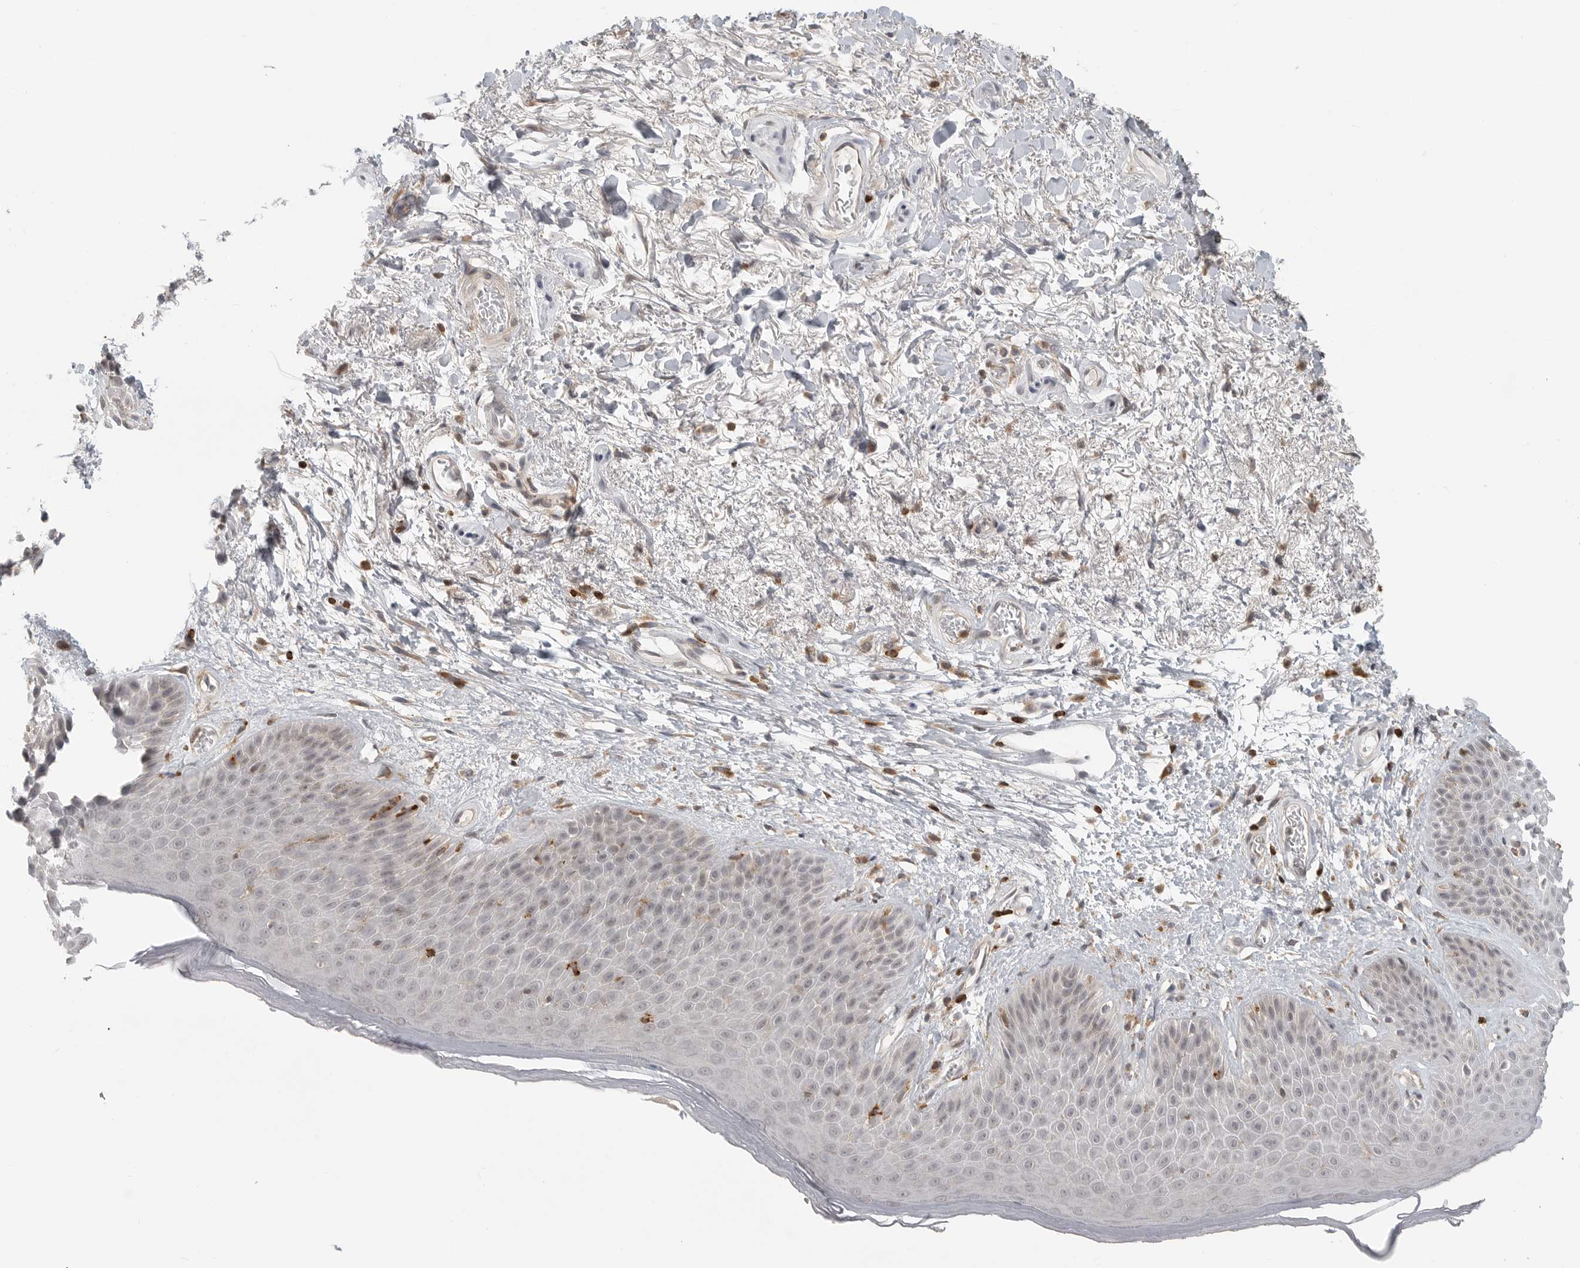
{"staining": {"intensity": "negative", "quantity": "none", "location": "none"}, "tissue": "skin", "cell_type": "Epidermal cells", "image_type": "normal", "snomed": [{"axis": "morphology", "description": "Normal tissue, NOS"}, {"axis": "topography", "description": "Anal"}], "caption": "IHC of benign human skin displays no positivity in epidermal cells.", "gene": "SH3KBP1", "patient": {"sex": "male", "age": 74}}